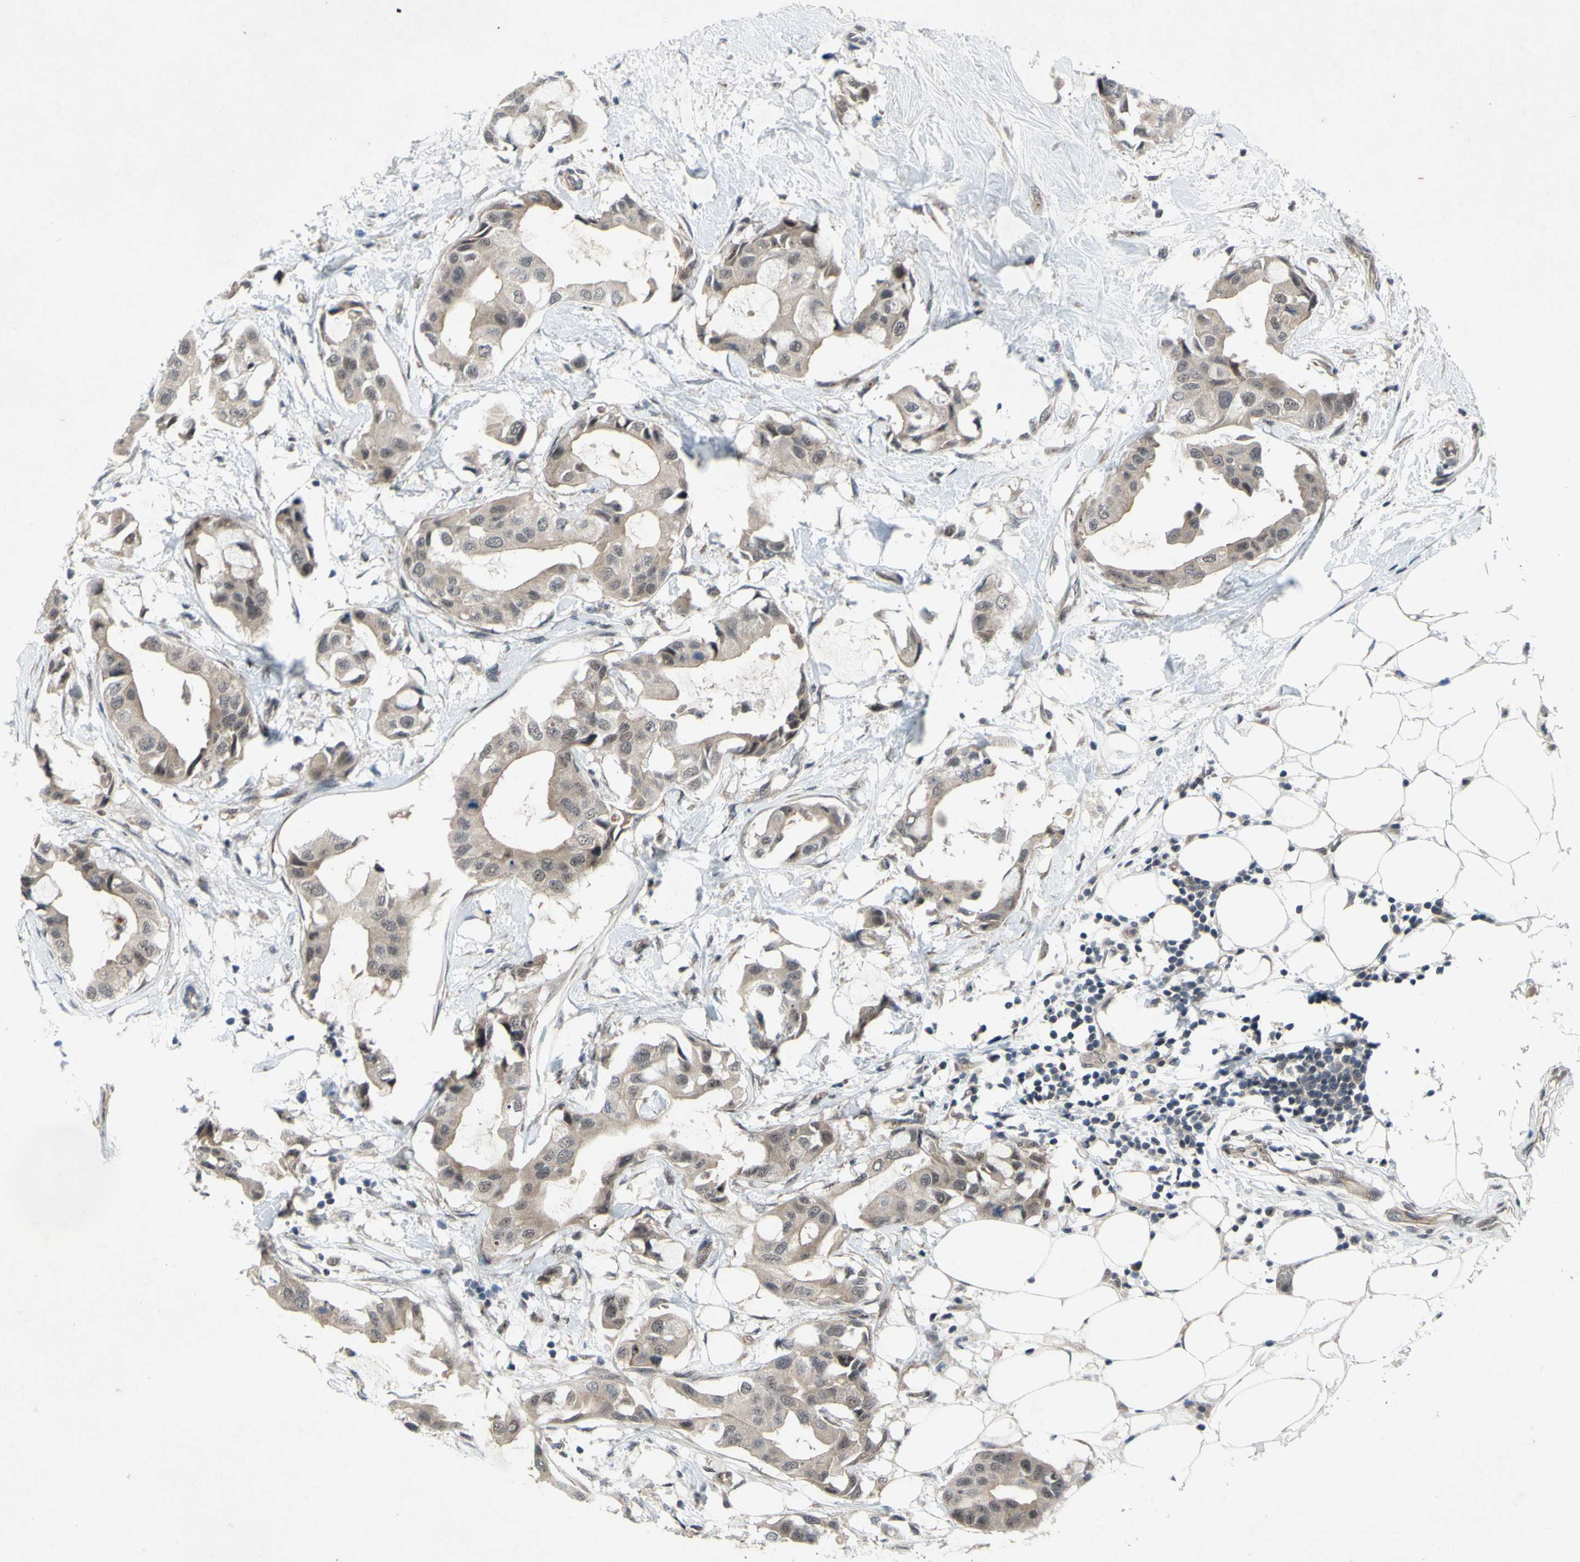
{"staining": {"intensity": "weak", "quantity": ">75%", "location": "cytoplasmic/membranous"}, "tissue": "breast cancer", "cell_type": "Tumor cells", "image_type": "cancer", "snomed": [{"axis": "morphology", "description": "Duct carcinoma"}, {"axis": "topography", "description": "Breast"}], "caption": "Immunohistochemistry staining of breast intraductal carcinoma, which shows low levels of weak cytoplasmic/membranous staining in approximately >75% of tumor cells indicating weak cytoplasmic/membranous protein expression. The staining was performed using DAB (3,3'-diaminobenzidine) (brown) for protein detection and nuclei were counterstained in hematoxylin (blue).", "gene": "TRDMT1", "patient": {"sex": "female", "age": 40}}